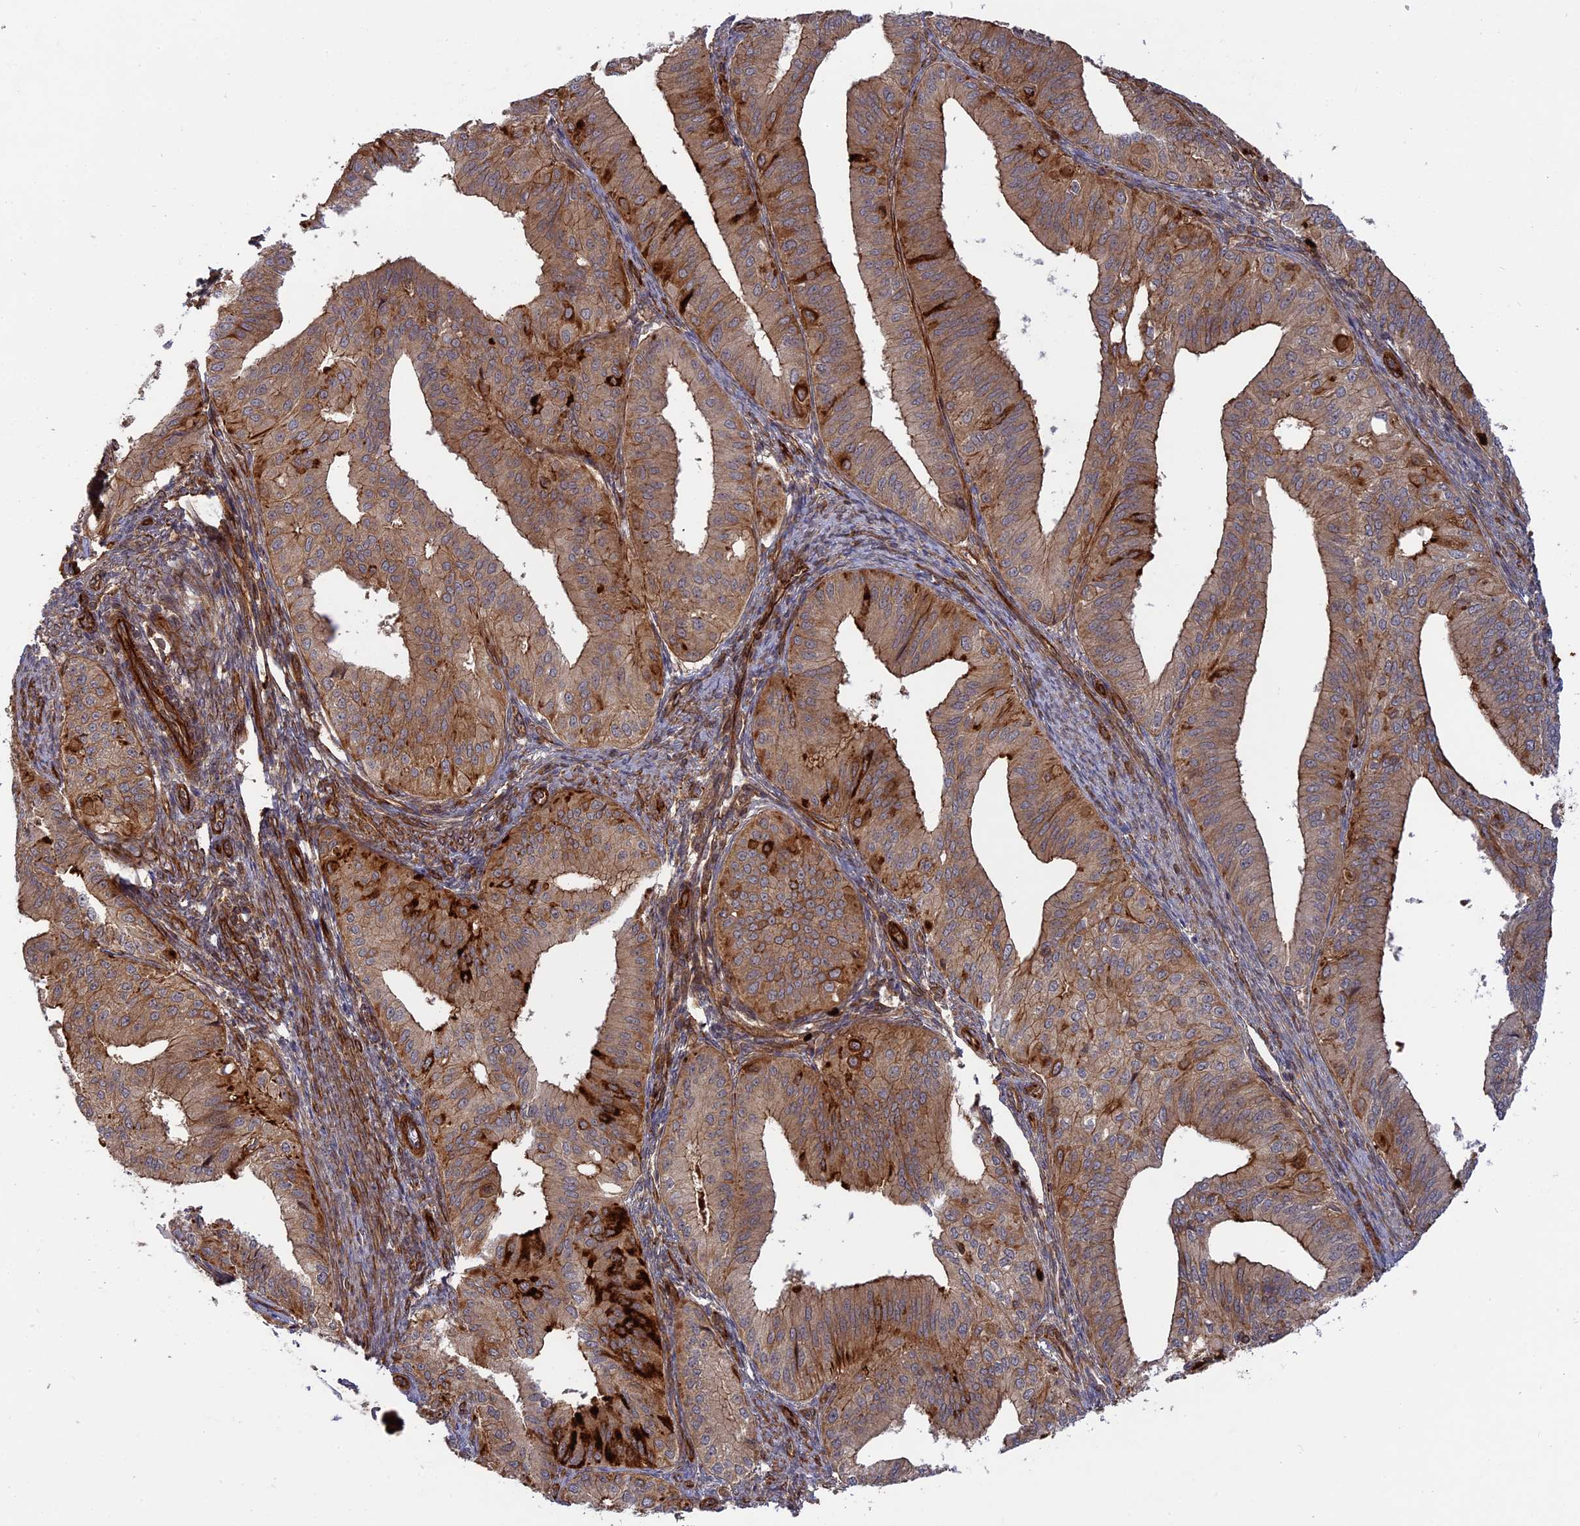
{"staining": {"intensity": "moderate", "quantity": ">75%", "location": "cytoplasmic/membranous"}, "tissue": "endometrial cancer", "cell_type": "Tumor cells", "image_type": "cancer", "snomed": [{"axis": "morphology", "description": "Adenocarcinoma, NOS"}, {"axis": "topography", "description": "Endometrium"}], "caption": "This is a micrograph of IHC staining of endometrial cancer (adenocarcinoma), which shows moderate positivity in the cytoplasmic/membranous of tumor cells.", "gene": "PHLDB3", "patient": {"sex": "female", "age": 50}}